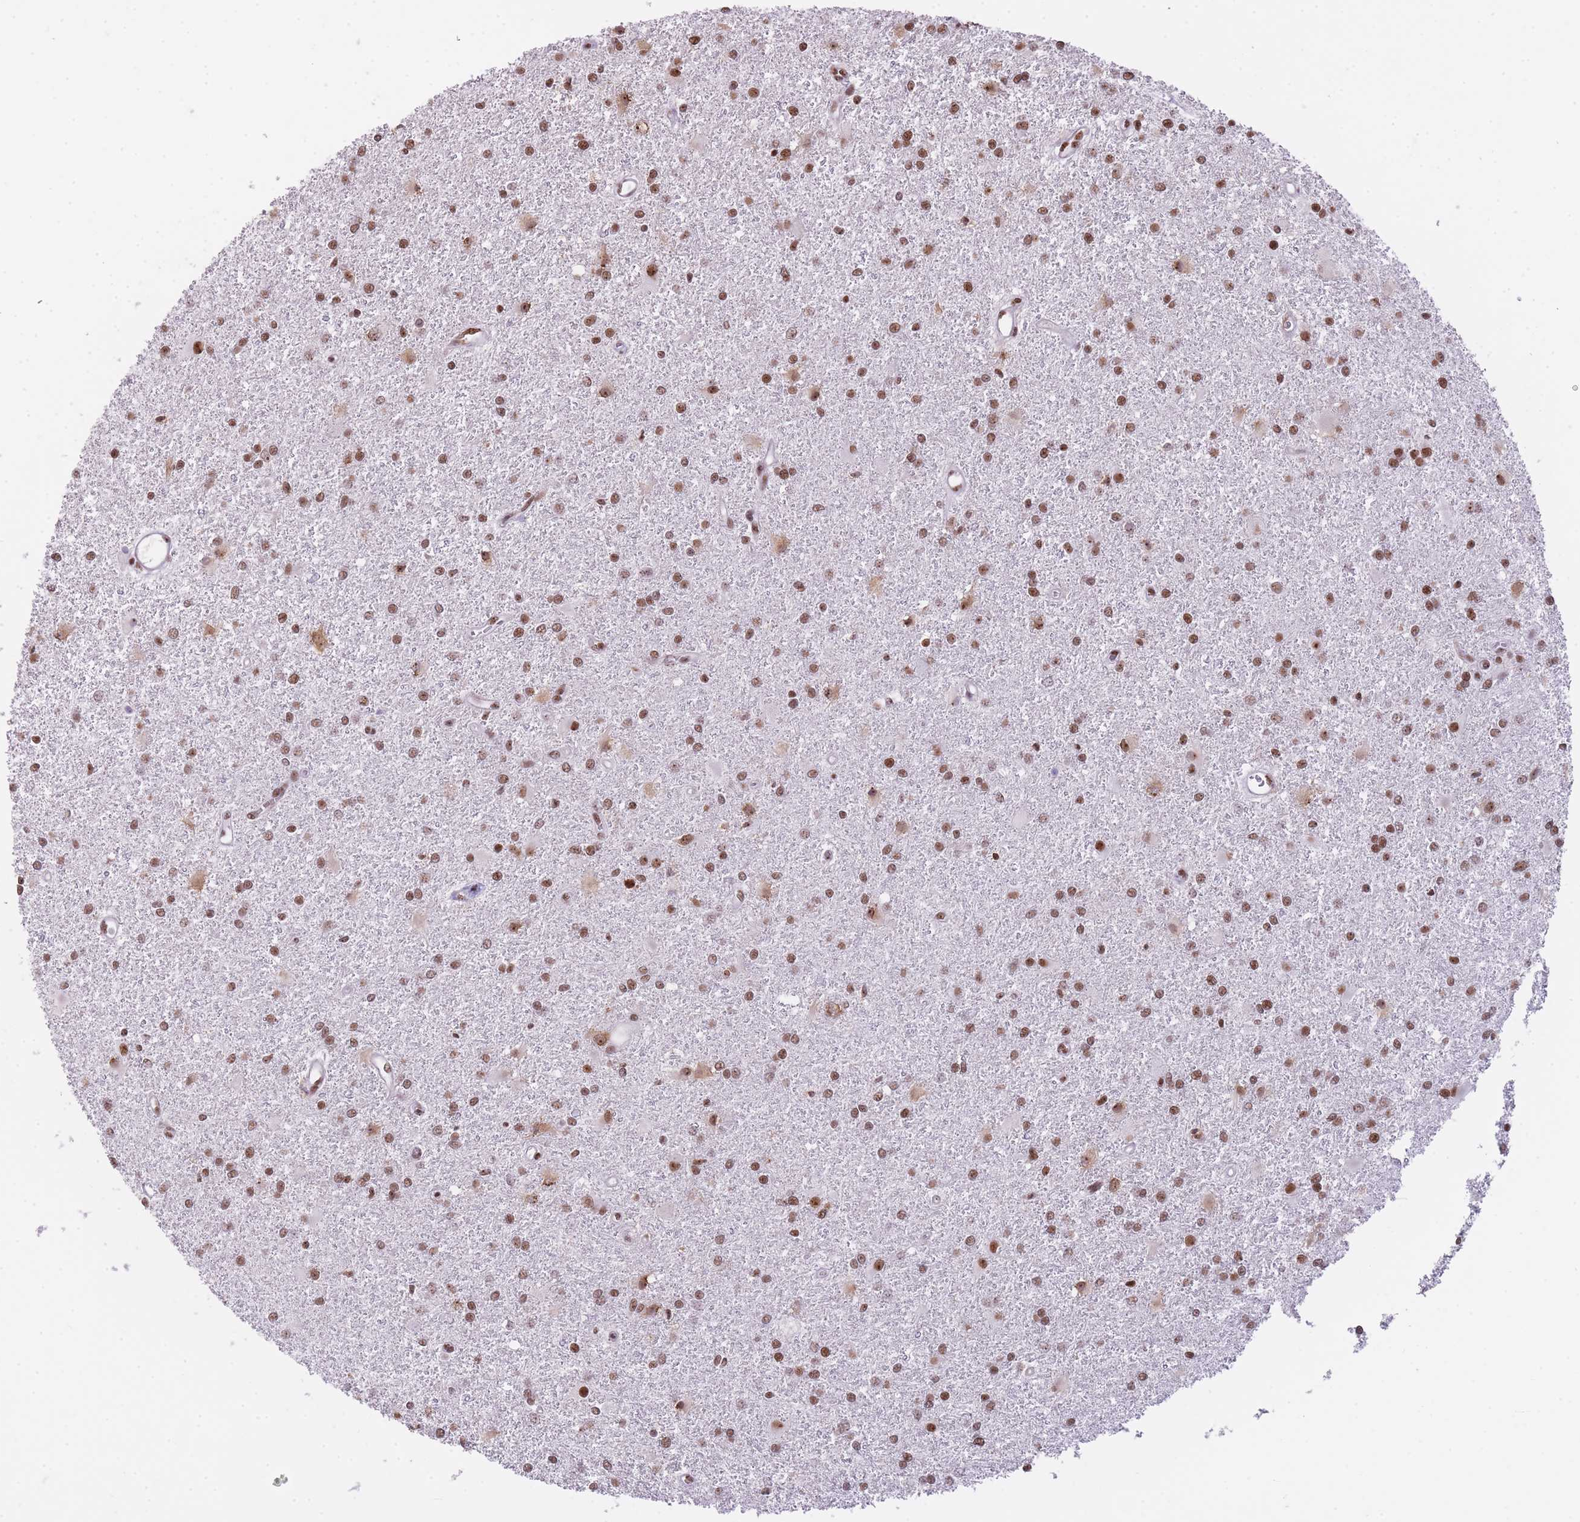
{"staining": {"intensity": "moderate", "quantity": ">75%", "location": "nuclear"}, "tissue": "glioma", "cell_type": "Tumor cells", "image_type": "cancer", "snomed": [{"axis": "morphology", "description": "Glioma, malignant, High grade"}, {"axis": "topography", "description": "Brain"}], "caption": "Immunohistochemistry staining of malignant glioma (high-grade), which demonstrates medium levels of moderate nuclear staining in about >75% of tumor cells indicating moderate nuclear protein positivity. The staining was performed using DAB (3,3'-diaminobenzidine) (brown) for protein detection and nuclei were counterstained in hematoxylin (blue).", "gene": "EVC2", "patient": {"sex": "female", "age": 50}}